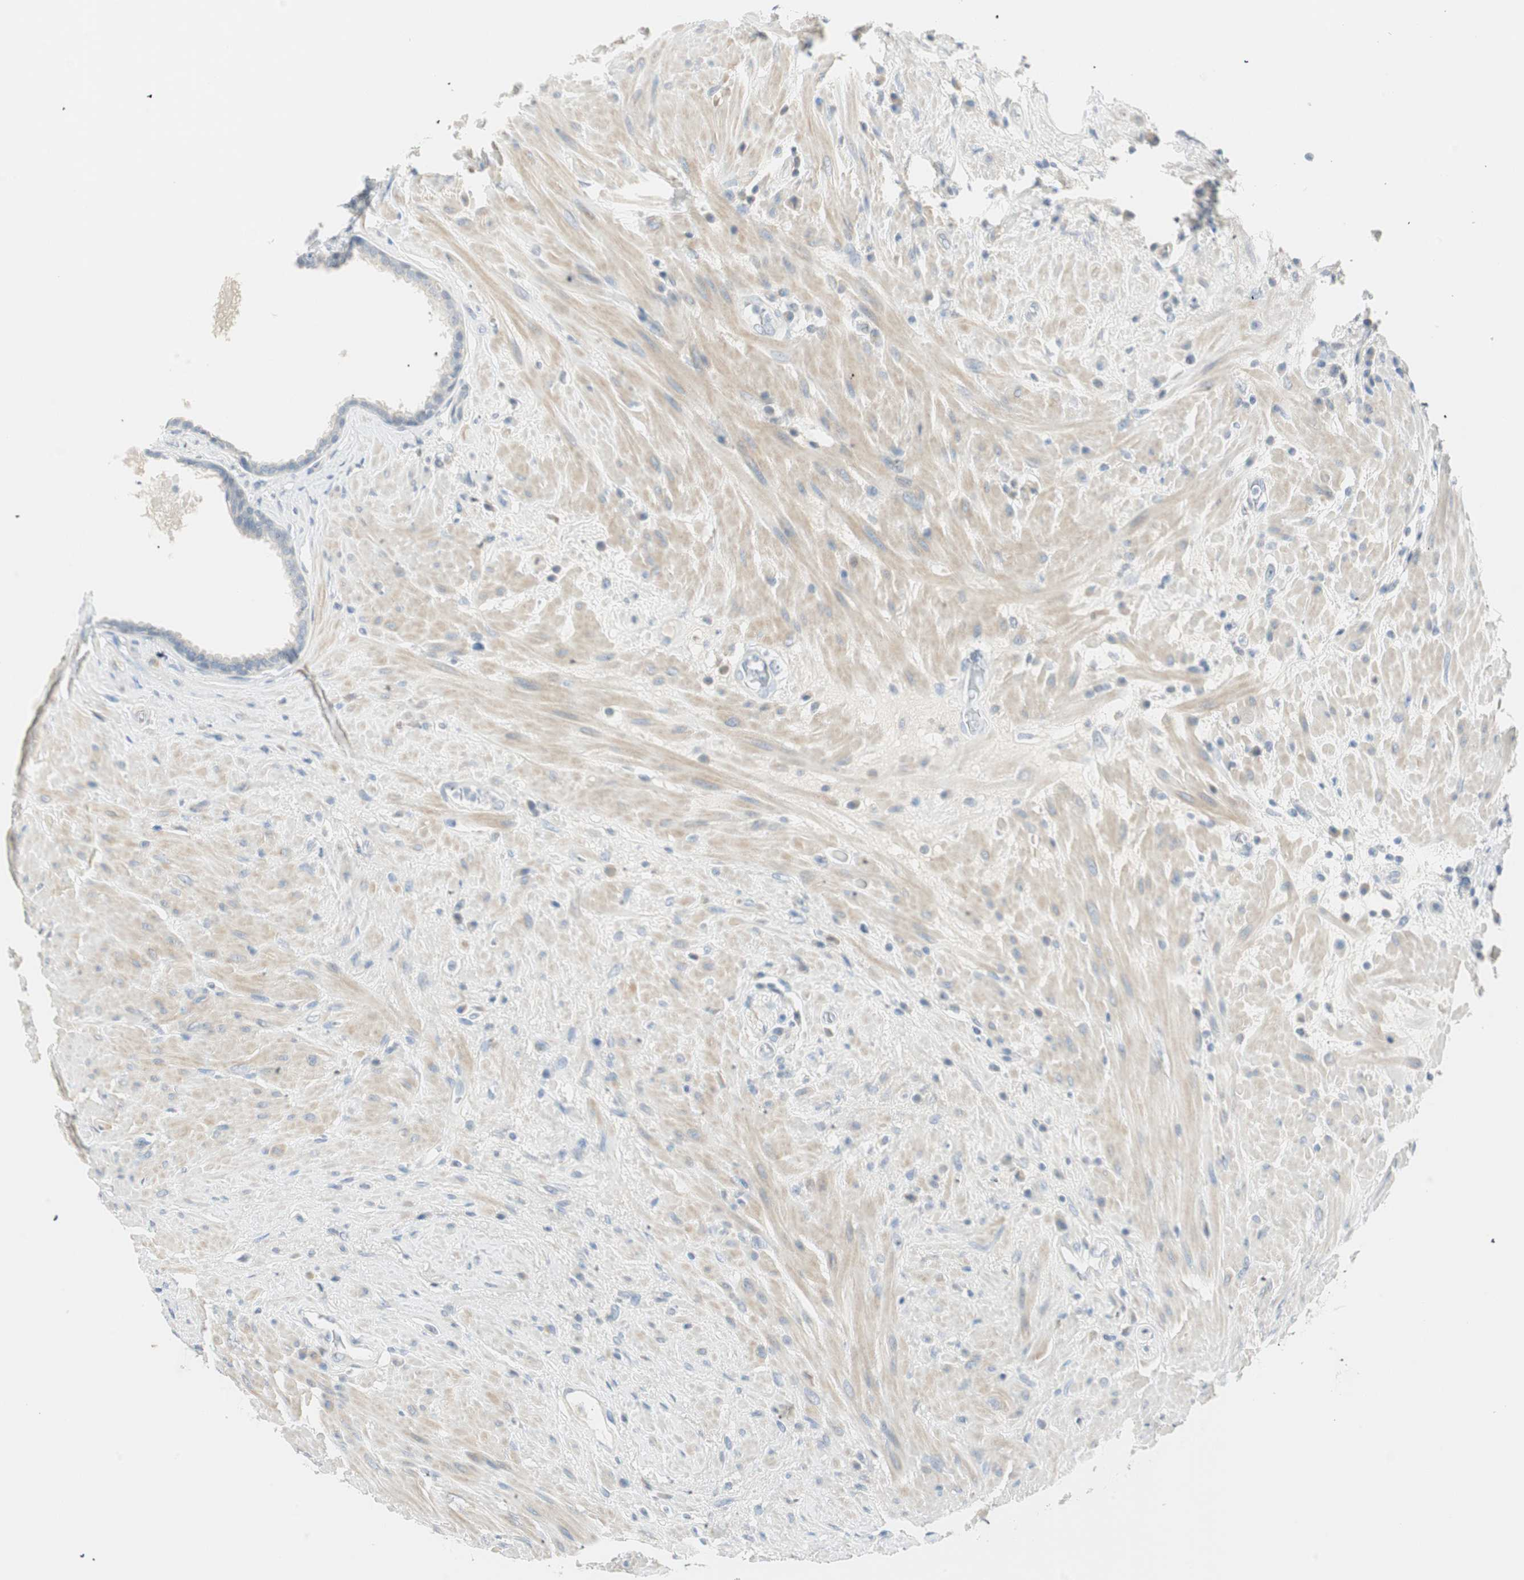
{"staining": {"intensity": "negative", "quantity": "none", "location": "none"}, "tissue": "seminal vesicle", "cell_type": "Glandular cells", "image_type": "normal", "snomed": [{"axis": "morphology", "description": "Normal tissue, NOS"}, {"axis": "topography", "description": "Seminal veicle"}], "caption": "This image is of normal seminal vesicle stained with IHC to label a protein in brown with the nuclei are counter-stained blue. There is no expression in glandular cells.", "gene": "MLLT10", "patient": {"sex": "male", "age": 61}}